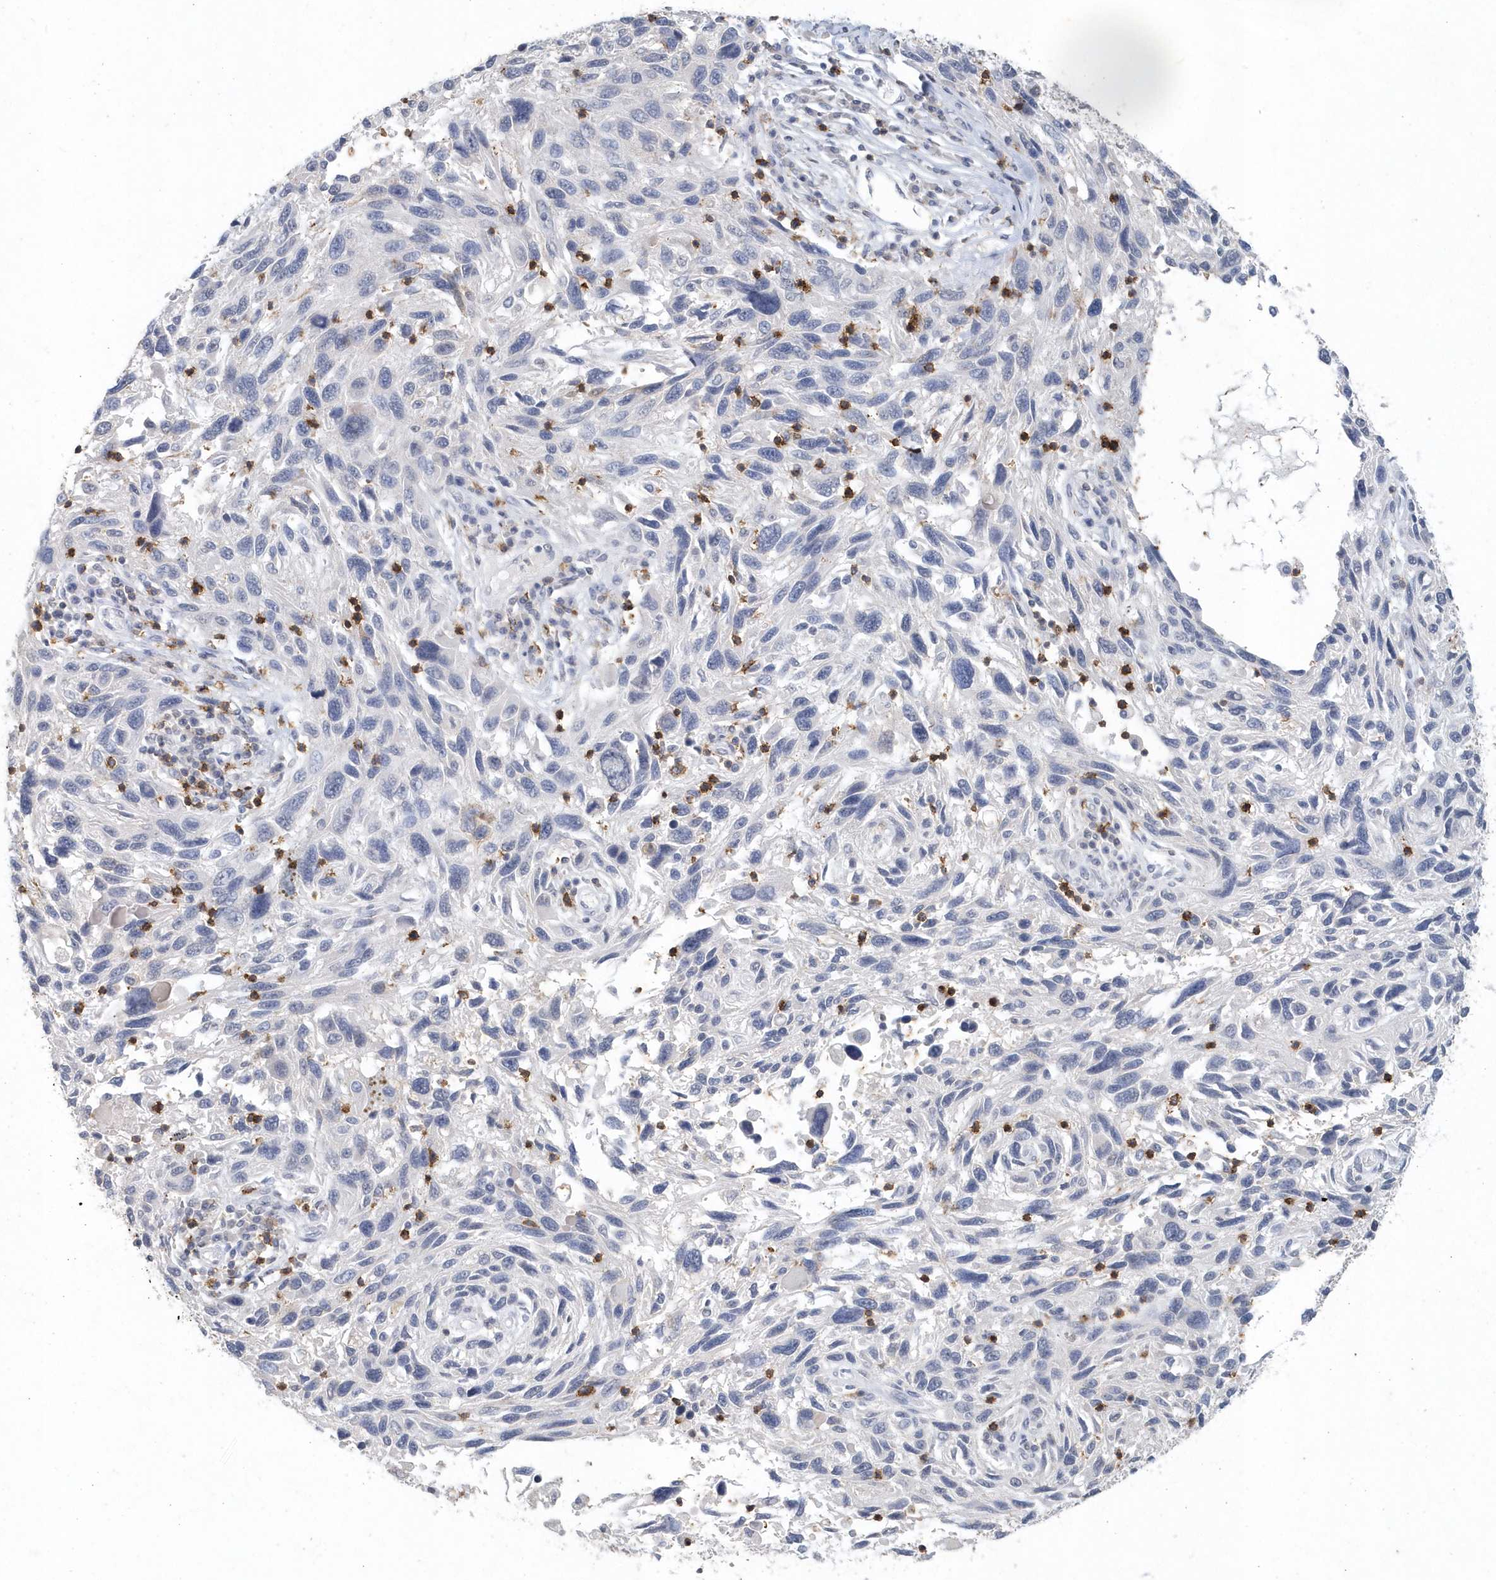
{"staining": {"intensity": "negative", "quantity": "none", "location": "none"}, "tissue": "melanoma", "cell_type": "Tumor cells", "image_type": "cancer", "snomed": [{"axis": "morphology", "description": "Malignant melanoma, NOS"}, {"axis": "topography", "description": "Skin"}], "caption": "The micrograph exhibits no staining of tumor cells in malignant melanoma.", "gene": "PDCD1", "patient": {"sex": "male", "age": 53}}